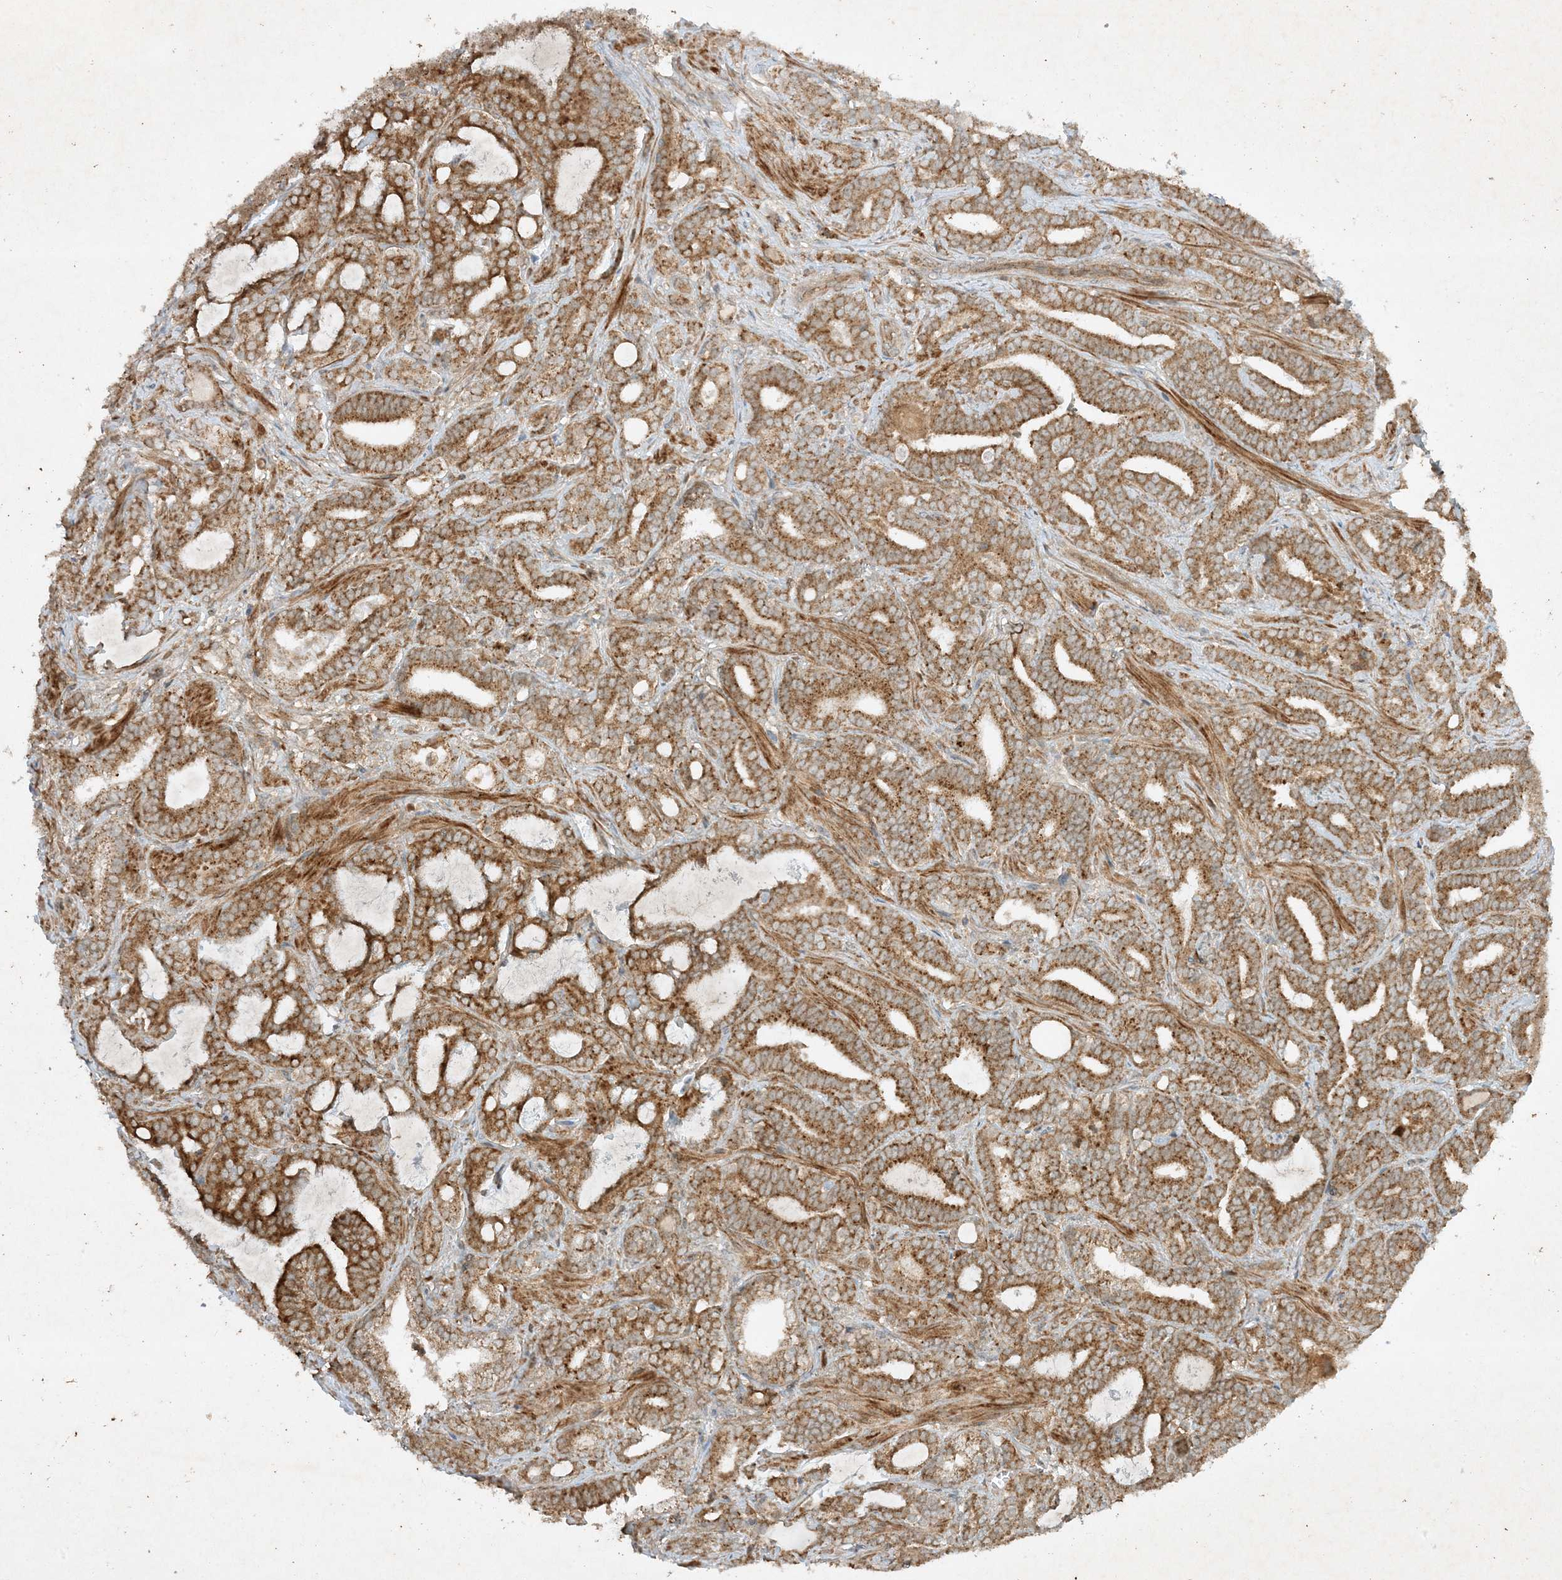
{"staining": {"intensity": "moderate", "quantity": ">75%", "location": "cytoplasmic/membranous"}, "tissue": "prostate cancer", "cell_type": "Tumor cells", "image_type": "cancer", "snomed": [{"axis": "morphology", "description": "Adenocarcinoma, High grade"}, {"axis": "topography", "description": "Prostate and seminal vesicle, NOS"}], "caption": "Immunohistochemical staining of prostate cancer reveals moderate cytoplasmic/membranous protein staining in approximately >75% of tumor cells.", "gene": "XRN1", "patient": {"sex": "male", "age": 67}}